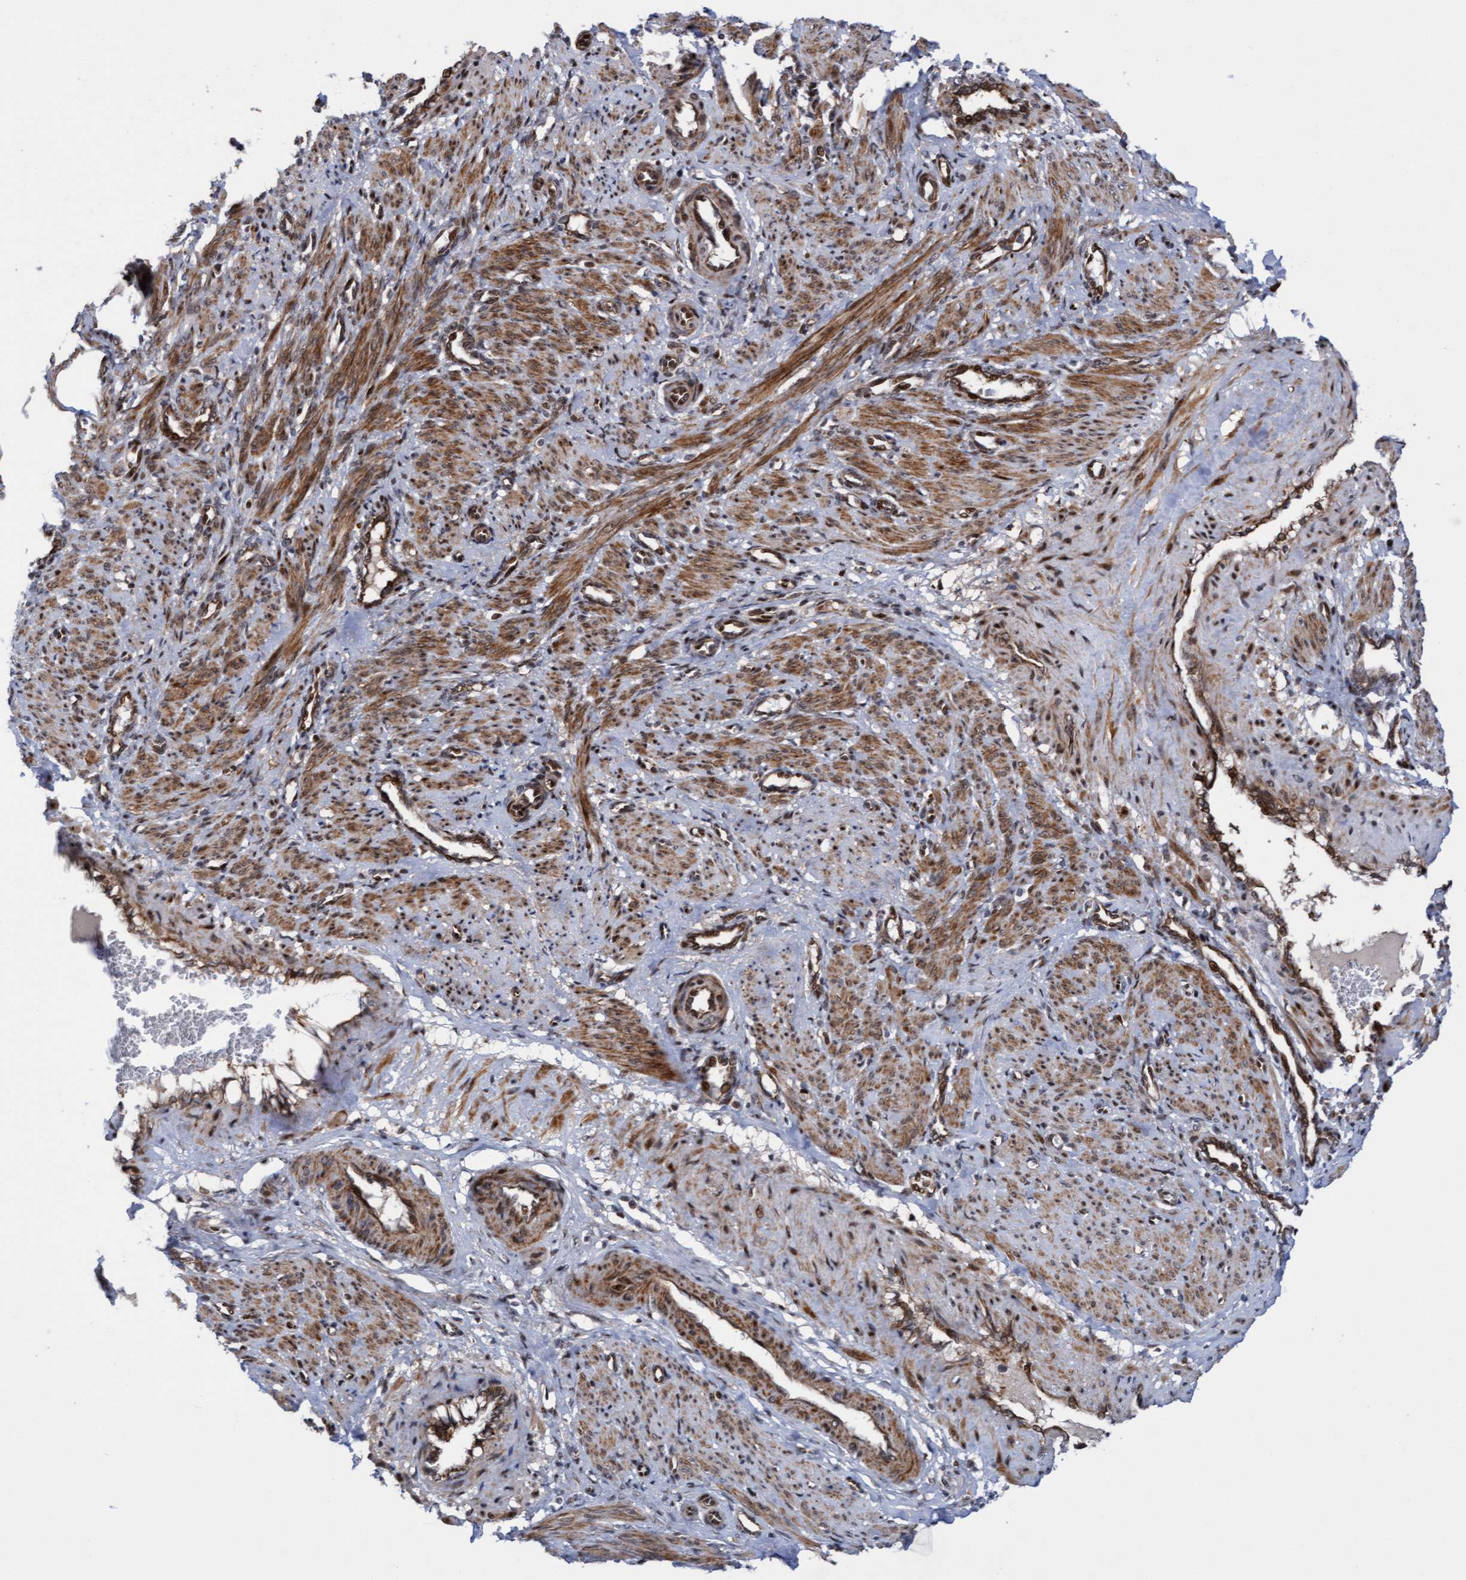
{"staining": {"intensity": "moderate", "quantity": ">75%", "location": "cytoplasmic/membranous"}, "tissue": "smooth muscle", "cell_type": "Smooth muscle cells", "image_type": "normal", "snomed": [{"axis": "morphology", "description": "Normal tissue, NOS"}, {"axis": "topography", "description": "Endometrium"}], "caption": "High-magnification brightfield microscopy of unremarkable smooth muscle stained with DAB (brown) and counterstained with hematoxylin (blue). smooth muscle cells exhibit moderate cytoplasmic/membranous positivity is seen in approximately>75% of cells.", "gene": "ITFG1", "patient": {"sex": "female", "age": 33}}